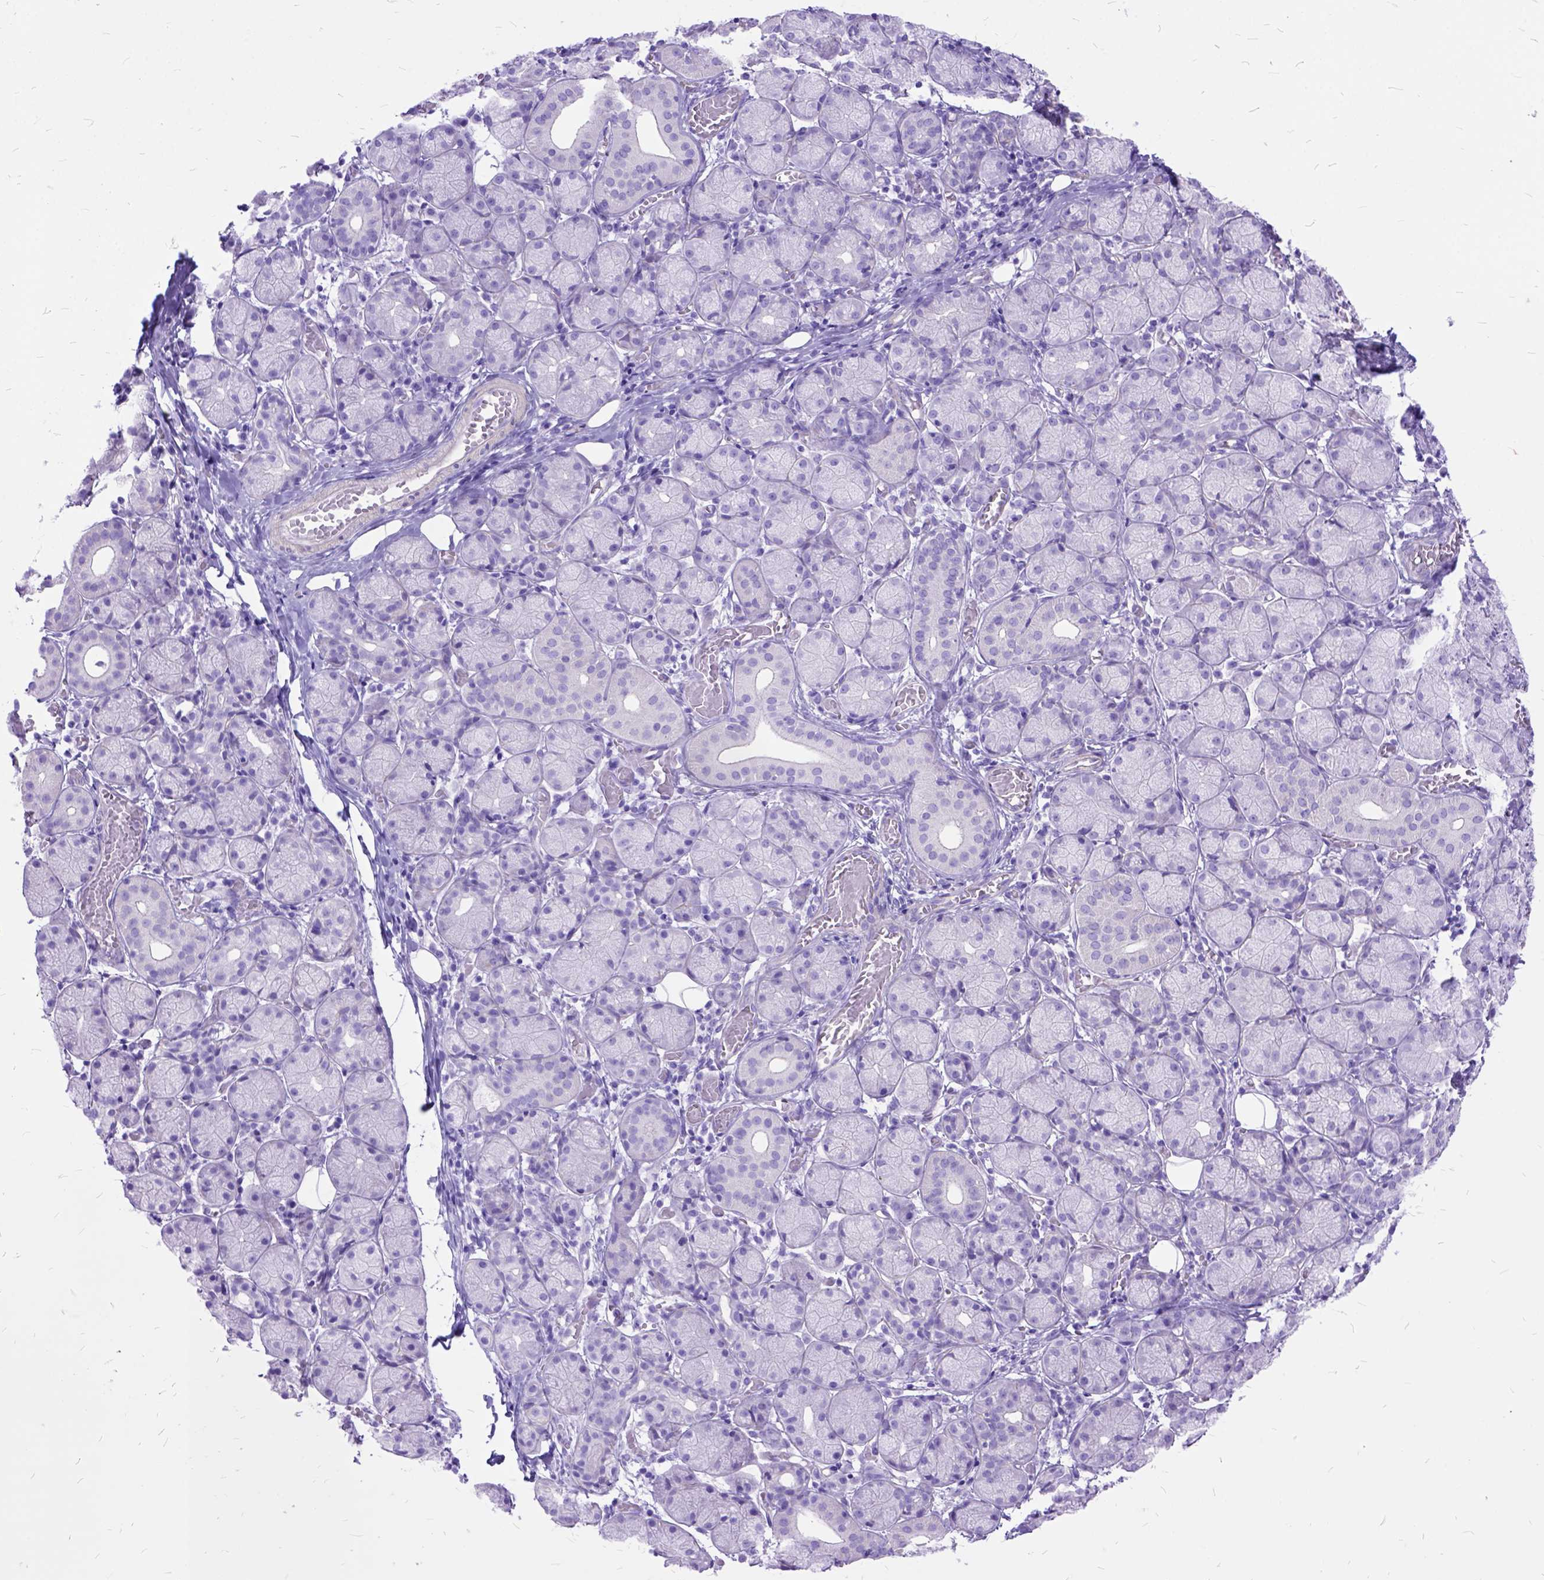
{"staining": {"intensity": "negative", "quantity": "none", "location": "none"}, "tissue": "salivary gland", "cell_type": "Glandular cells", "image_type": "normal", "snomed": [{"axis": "morphology", "description": "Normal tissue, NOS"}, {"axis": "topography", "description": "Salivary gland"}, {"axis": "topography", "description": "Peripheral nerve tissue"}], "caption": "IHC photomicrograph of unremarkable salivary gland: human salivary gland stained with DAB demonstrates no significant protein positivity in glandular cells.", "gene": "ARL9", "patient": {"sex": "female", "age": 24}}